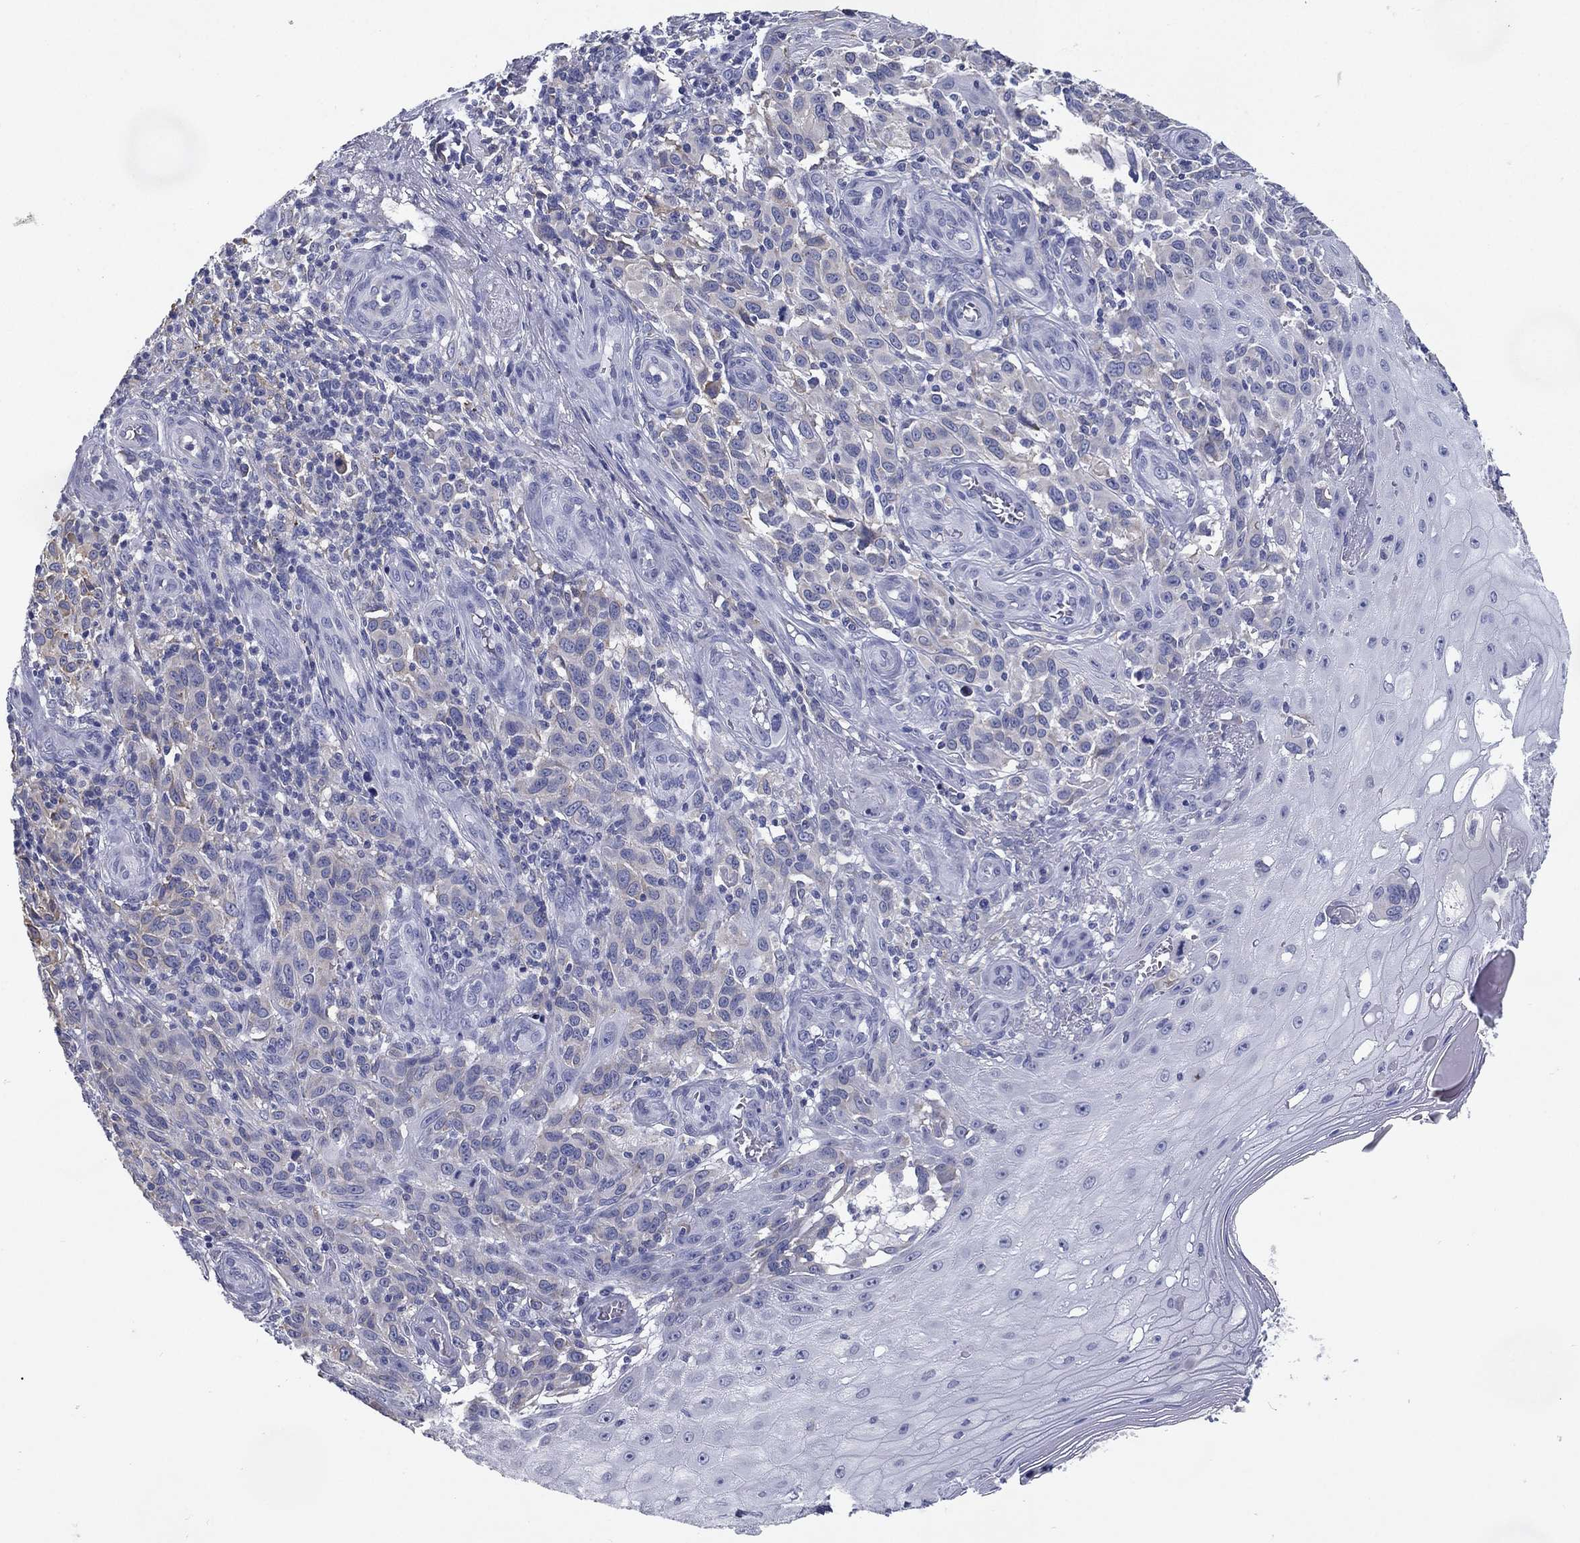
{"staining": {"intensity": "negative", "quantity": "none", "location": "none"}, "tissue": "melanoma", "cell_type": "Tumor cells", "image_type": "cancer", "snomed": [{"axis": "morphology", "description": "Malignant melanoma, NOS"}, {"axis": "topography", "description": "Skin"}], "caption": "Immunohistochemistry (IHC) histopathology image of neoplastic tissue: human malignant melanoma stained with DAB reveals no significant protein expression in tumor cells.", "gene": "C19orf18", "patient": {"sex": "female", "age": 53}}